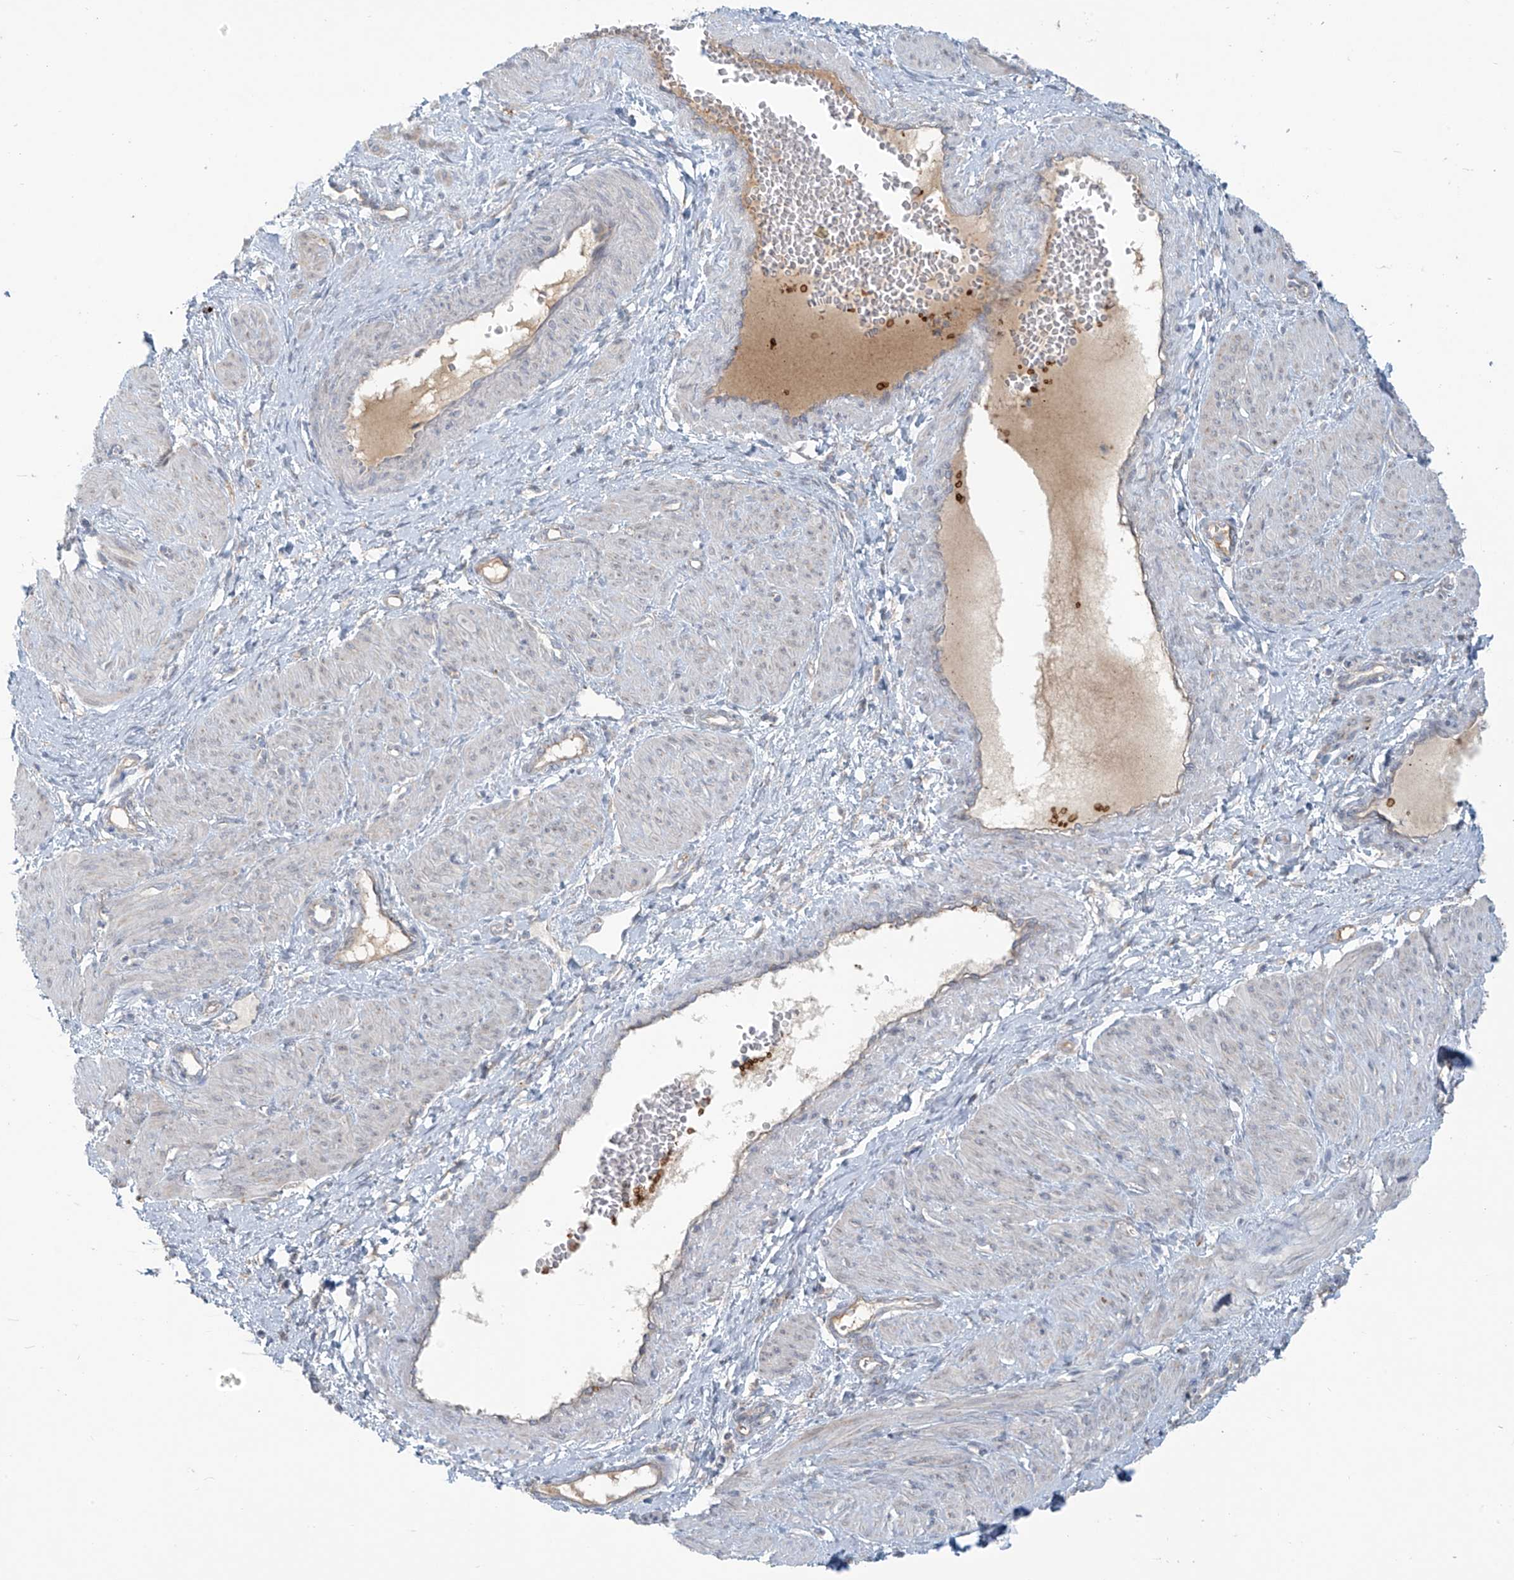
{"staining": {"intensity": "negative", "quantity": "none", "location": "none"}, "tissue": "smooth muscle", "cell_type": "Smooth muscle cells", "image_type": "normal", "snomed": [{"axis": "morphology", "description": "Normal tissue, NOS"}, {"axis": "topography", "description": "Endometrium"}], "caption": "The histopathology image reveals no staining of smooth muscle cells in benign smooth muscle.", "gene": "LZTS3", "patient": {"sex": "female", "age": 33}}